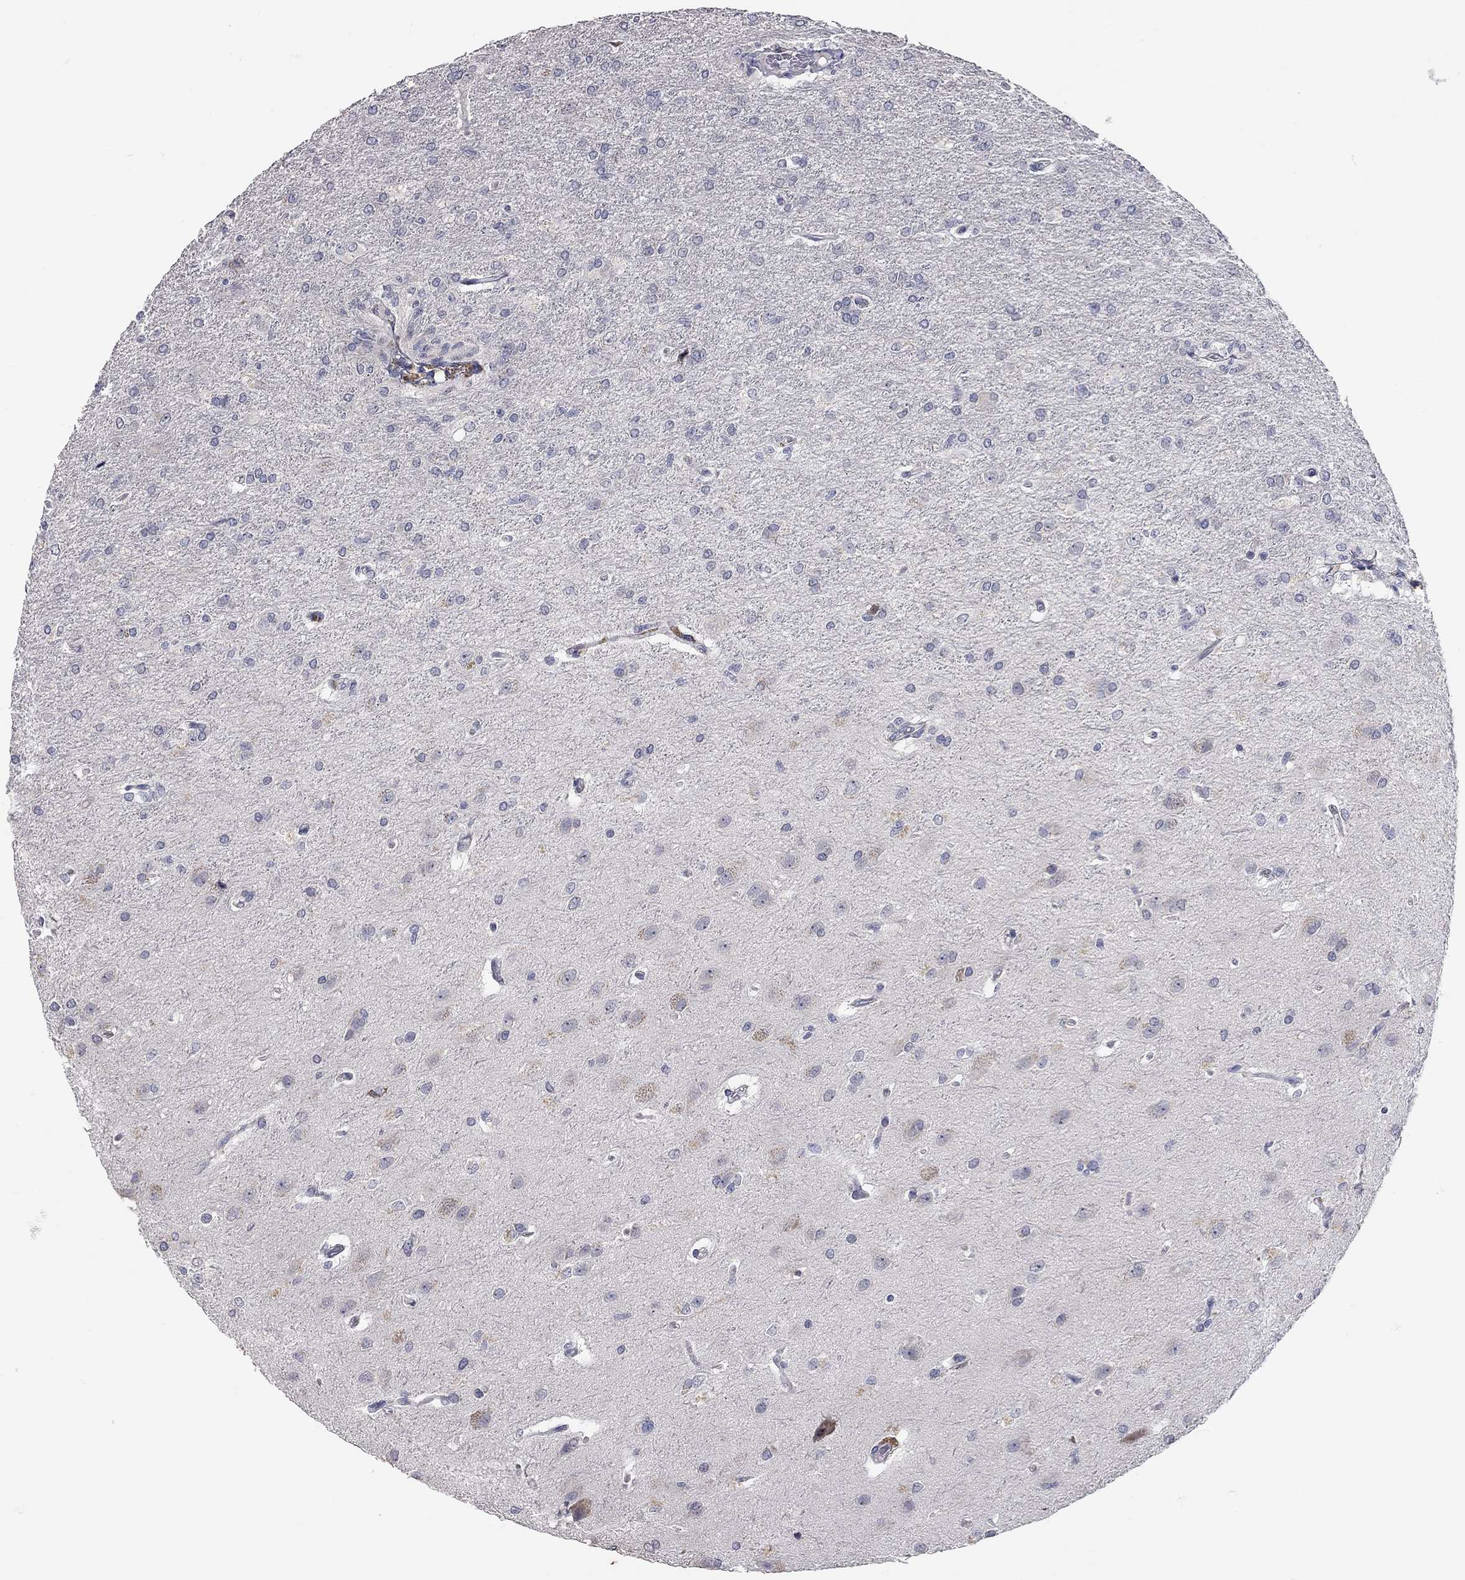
{"staining": {"intensity": "negative", "quantity": "none", "location": "none"}, "tissue": "glioma", "cell_type": "Tumor cells", "image_type": "cancer", "snomed": [{"axis": "morphology", "description": "Glioma, malignant, High grade"}, {"axis": "topography", "description": "Brain"}], "caption": "Image shows no significant protein expression in tumor cells of glioma.", "gene": "XAGE2", "patient": {"sex": "male", "age": 68}}